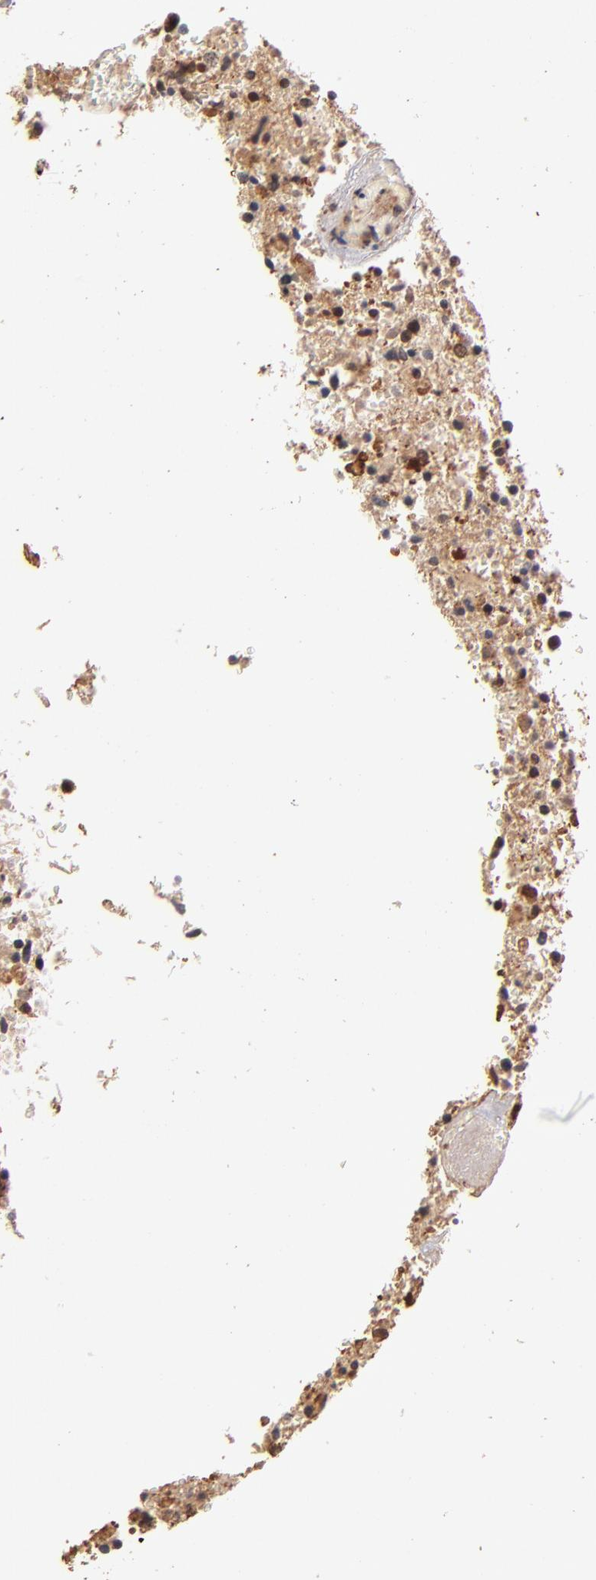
{"staining": {"intensity": "moderate", "quantity": ">75%", "location": "nuclear"}, "tissue": "glioma", "cell_type": "Tumor cells", "image_type": "cancer", "snomed": [{"axis": "morphology", "description": "Glioma, malignant, High grade"}, {"axis": "topography", "description": "Brain"}], "caption": "Immunohistochemical staining of high-grade glioma (malignant) reveals moderate nuclear protein positivity in about >75% of tumor cells.", "gene": "TERF2", "patient": {"sex": "male", "age": 72}}